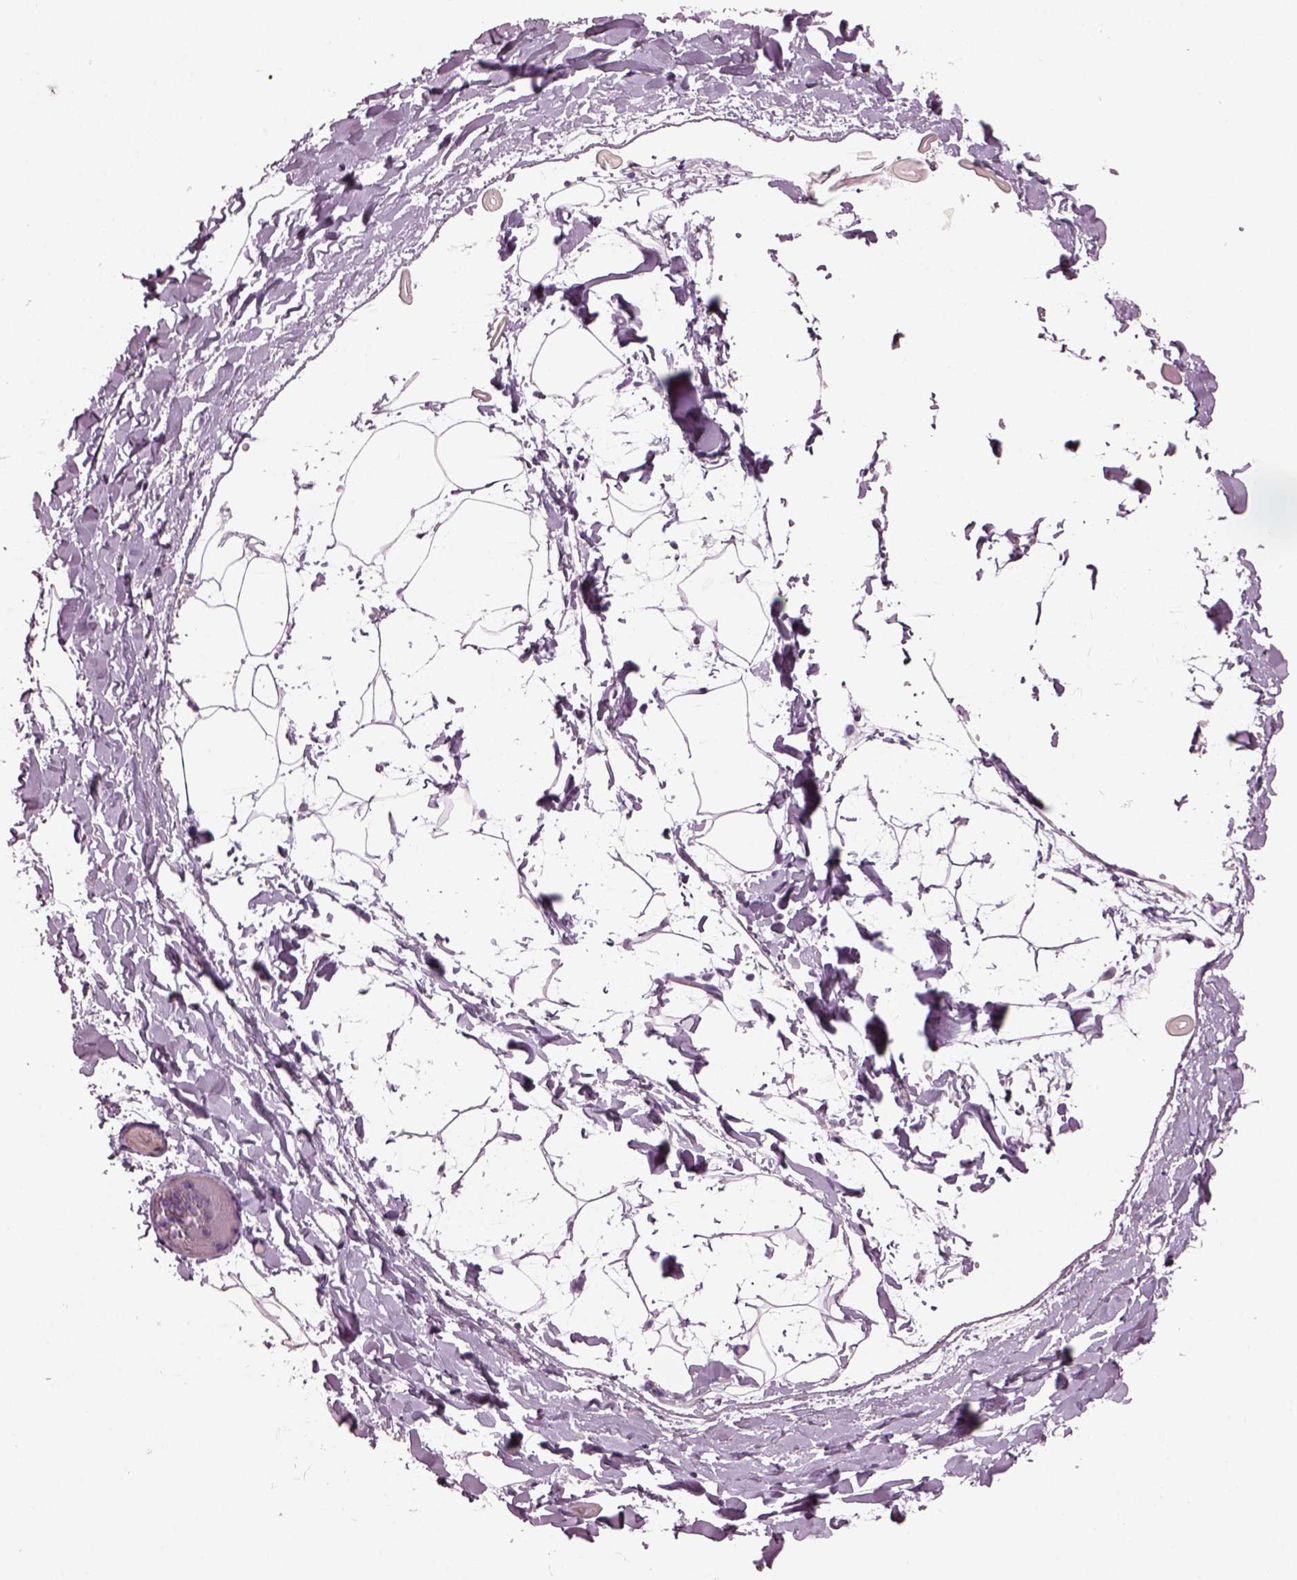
{"staining": {"intensity": "negative", "quantity": "none", "location": "none"}, "tissue": "adipose tissue", "cell_type": "Adipocytes", "image_type": "normal", "snomed": [{"axis": "morphology", "description": "Normal tissue, NOS"}, {"axis": "topography", "description": "Gallbladder"}, {"axis": "topography", "description": "Peripheral nerve tissue"}], "caption": "Immunohistochemistry (IHC) of normal human adipose tissue shows no positivity in adipocytes.", "gene": "KRTAP3", "patient": {"sex": "female", "age": 45}}